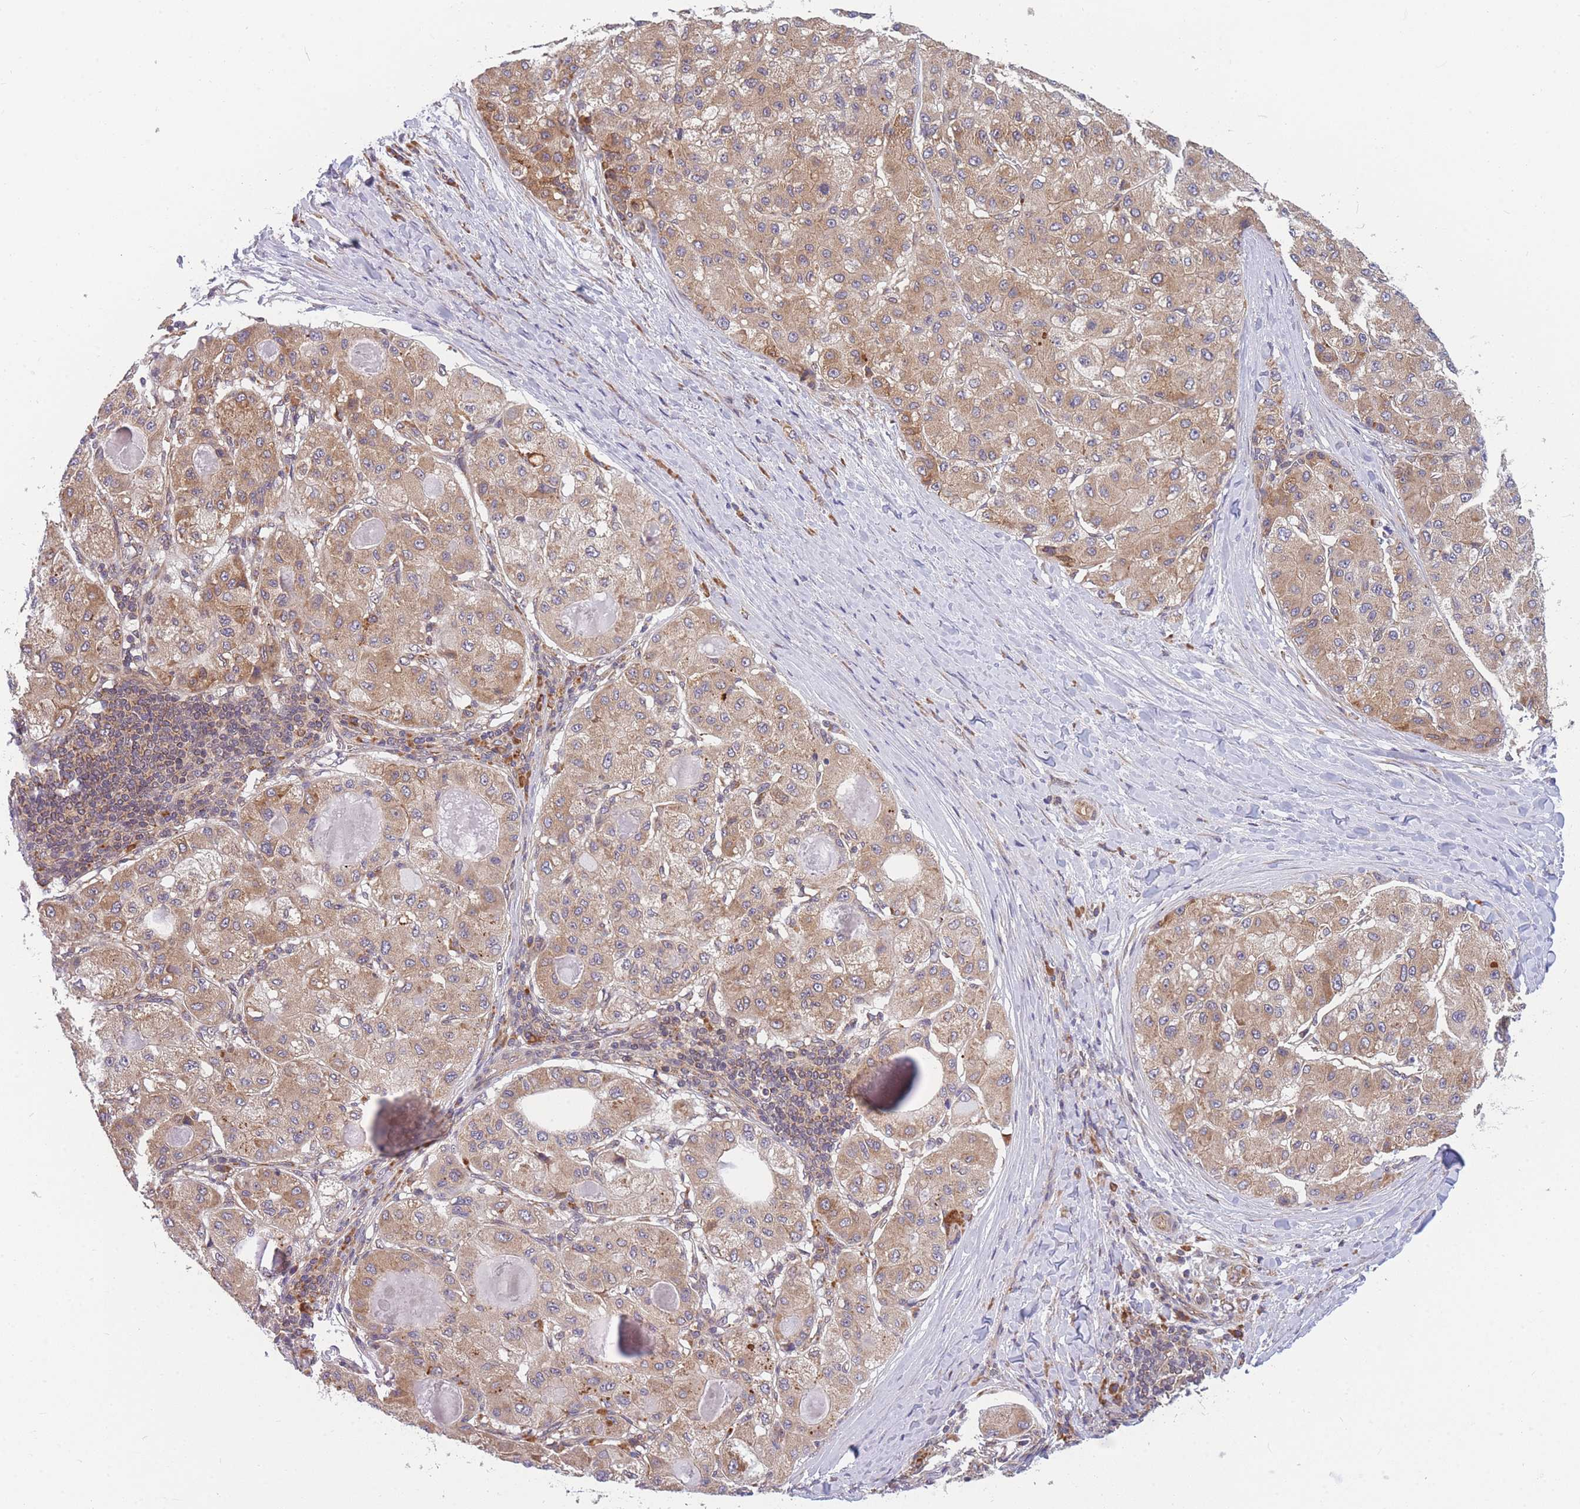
{"staining": {"intensity": "moderate", "quantity": ">75%", "location": "cytoplasmic/membranous"}, "tissue": "liver cancer", "cell_type": "Tumor cells", "image_type": "cancer", "snomed": [{"axis": "morphology", "description": "Carcinoma, Hepatocellular, NOS"}, {"axis": "topography", "description": "Liver"}], "caption": "A medium amount of moderate cytoplasmic/membranous staining is appreciated in about >75% of tumor cells in liver hepatocellular carcinoma tissue.", "gene": "MRPL23", "patient": {"sex": "male", "age": 80}}